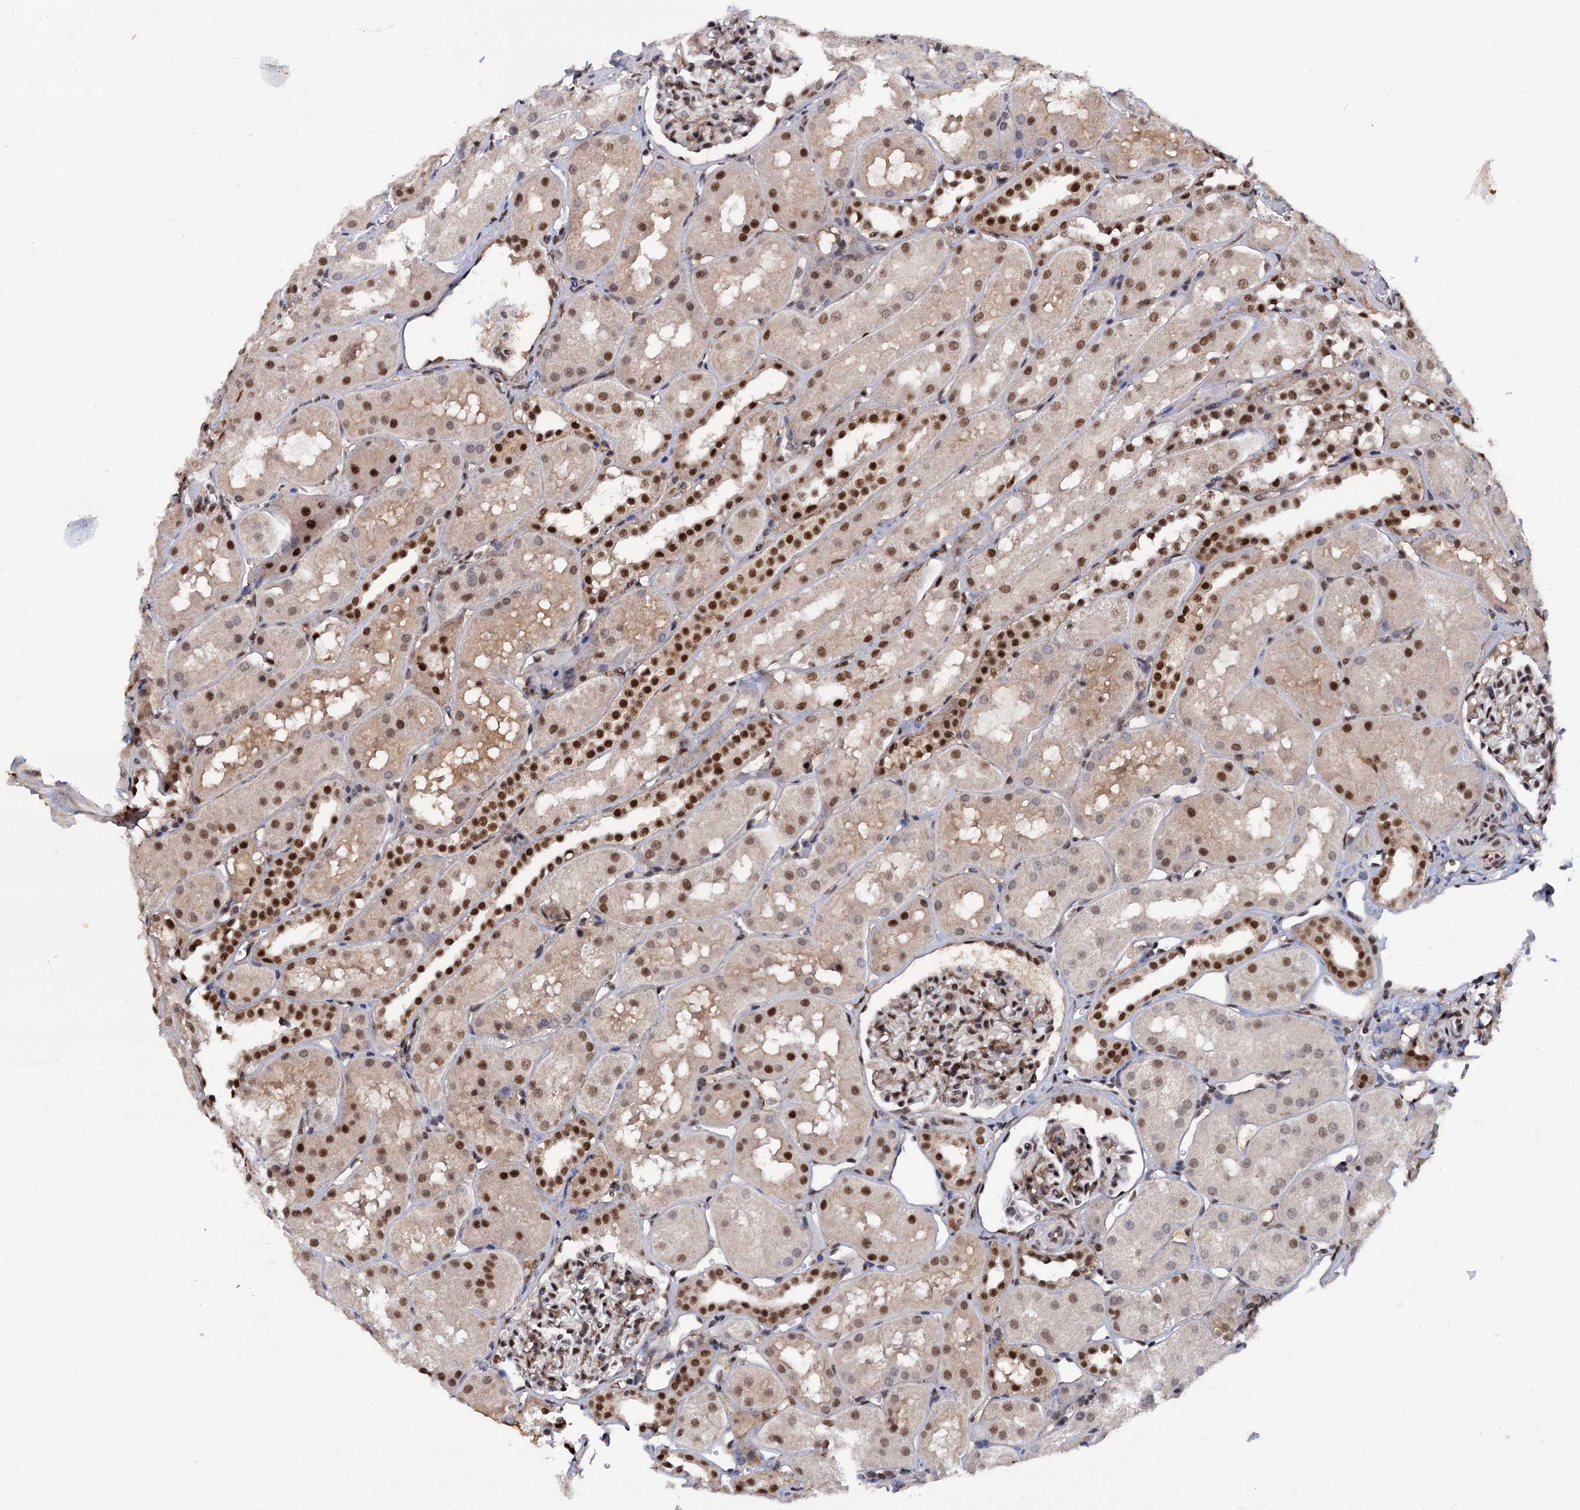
{"staining": {"intensity": "moderate", "quantity": ">75%", "location": "cytoplasmic/membranous,nuclear"}, "tissue": "kidney", "cell_type": "Cells in glomeruli", "image_type": "normal", "snomed": [{"axis": "morphology", "description": "Normal tissue, NOS"}, {"axis": "topography", "description": "Kidney"}, {"axis": "topography", "description": "Urinary bladder"}], "caption": "Immunohistochemical staining of benign human kidney displays moderate cytoplasmic/membranous,nuclear protein staining in about >75% of cells in glomeruli.", "gene": "TBC1D12", "patient": {"sex": "male", "age": 16}}